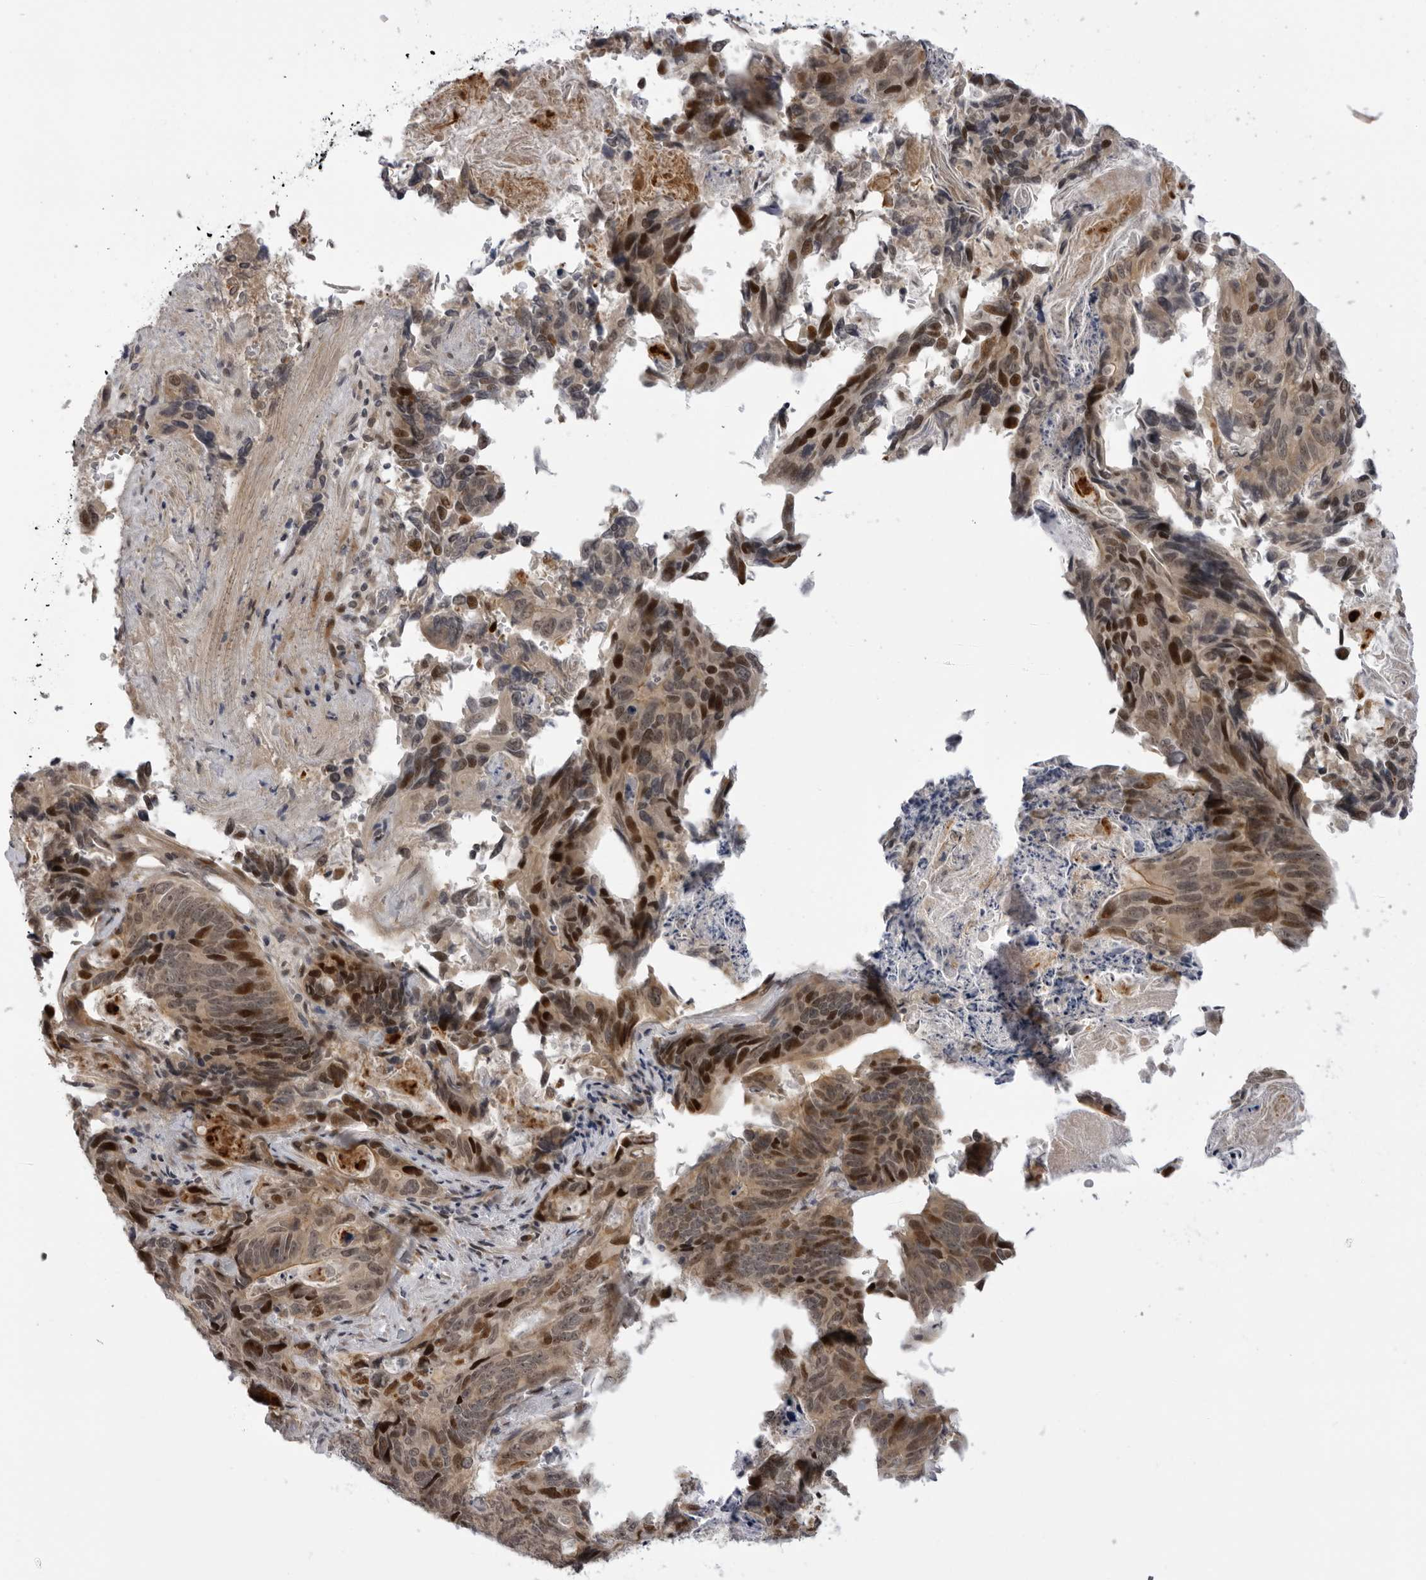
{"staining": {"intensity": "strong", "quantity": "25%-75%", "location": "cytoplasmic/membranous,nuclear"}, "tissue": "stomach cancer", "cell_type": "Tumor cells", "image_type": "cancer", "snomed": [{"axis": "morphology", "description": "Normal tissue, NOS"}, {"axis": "morphology", "description": "Adenocarcinoma, NOS"}, {"axis": "topography", "description": "Stomach"}], "caption": "A high amount of strong cytoplasmic/membranous and nuclear positivity is identified in about 25%-75% of tumor cells in stomach adenocarcinoma tissue.", "gene": "ALPK2", "patient": {"sex": "female", "age": 89}}